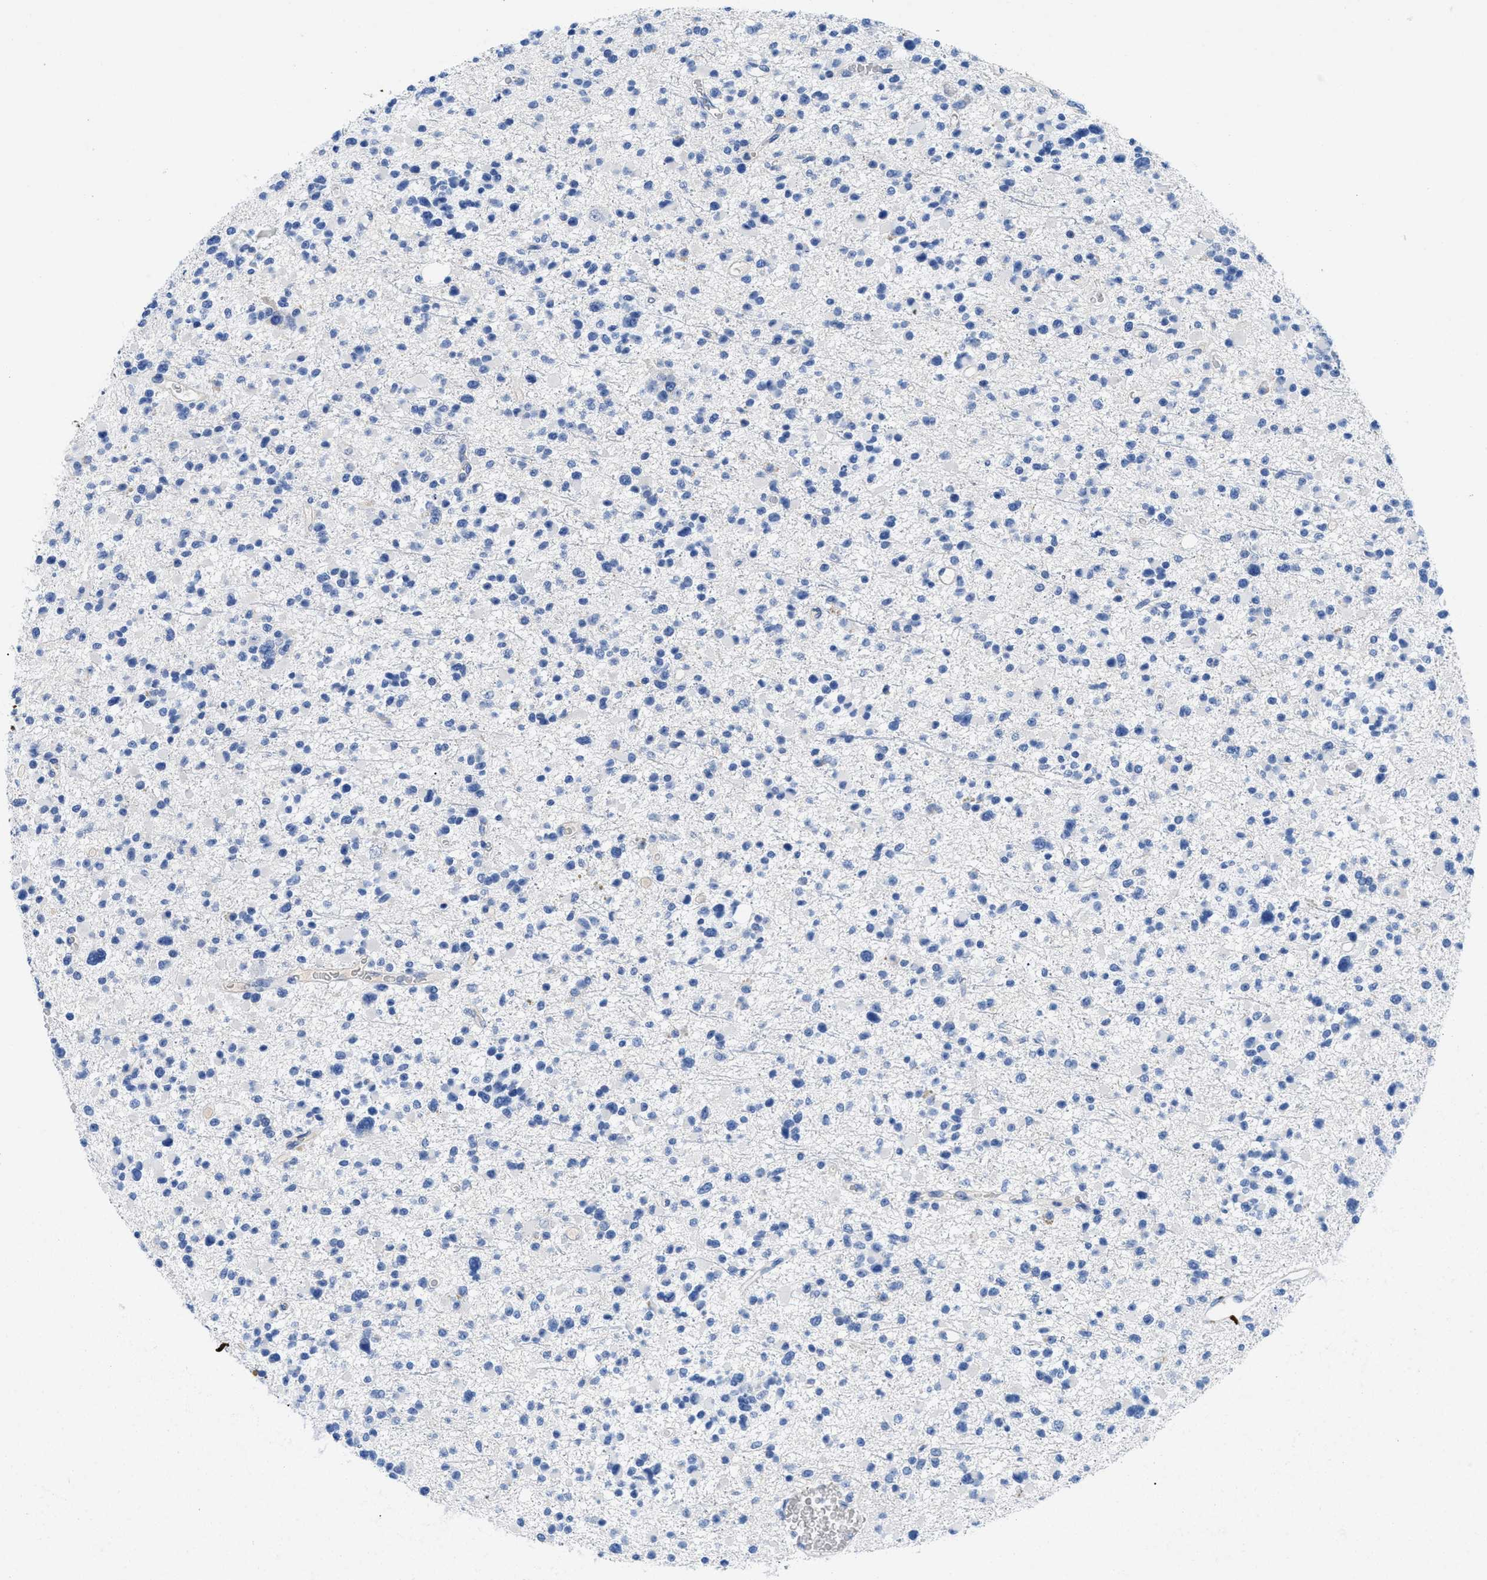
{"staining": {"intensity": "negative", "quantity": "none", "location": "none"}, "tissue": "glioma", "cell_type": "Tumor cells", "image_type": "cancer", "snomed": [{"axis": "morphology", "description": "Glioma, malignant, Low grade"}, {"axis": "topography", "description": "Brain"}], "caption": "This is an immunohistochemistry (IHC) histopathology image of low-grade glioma (malignant). There is no staining in tumor cells.", "gene": "TMEM68", "patient": {"sex": "female", "age": 22}}